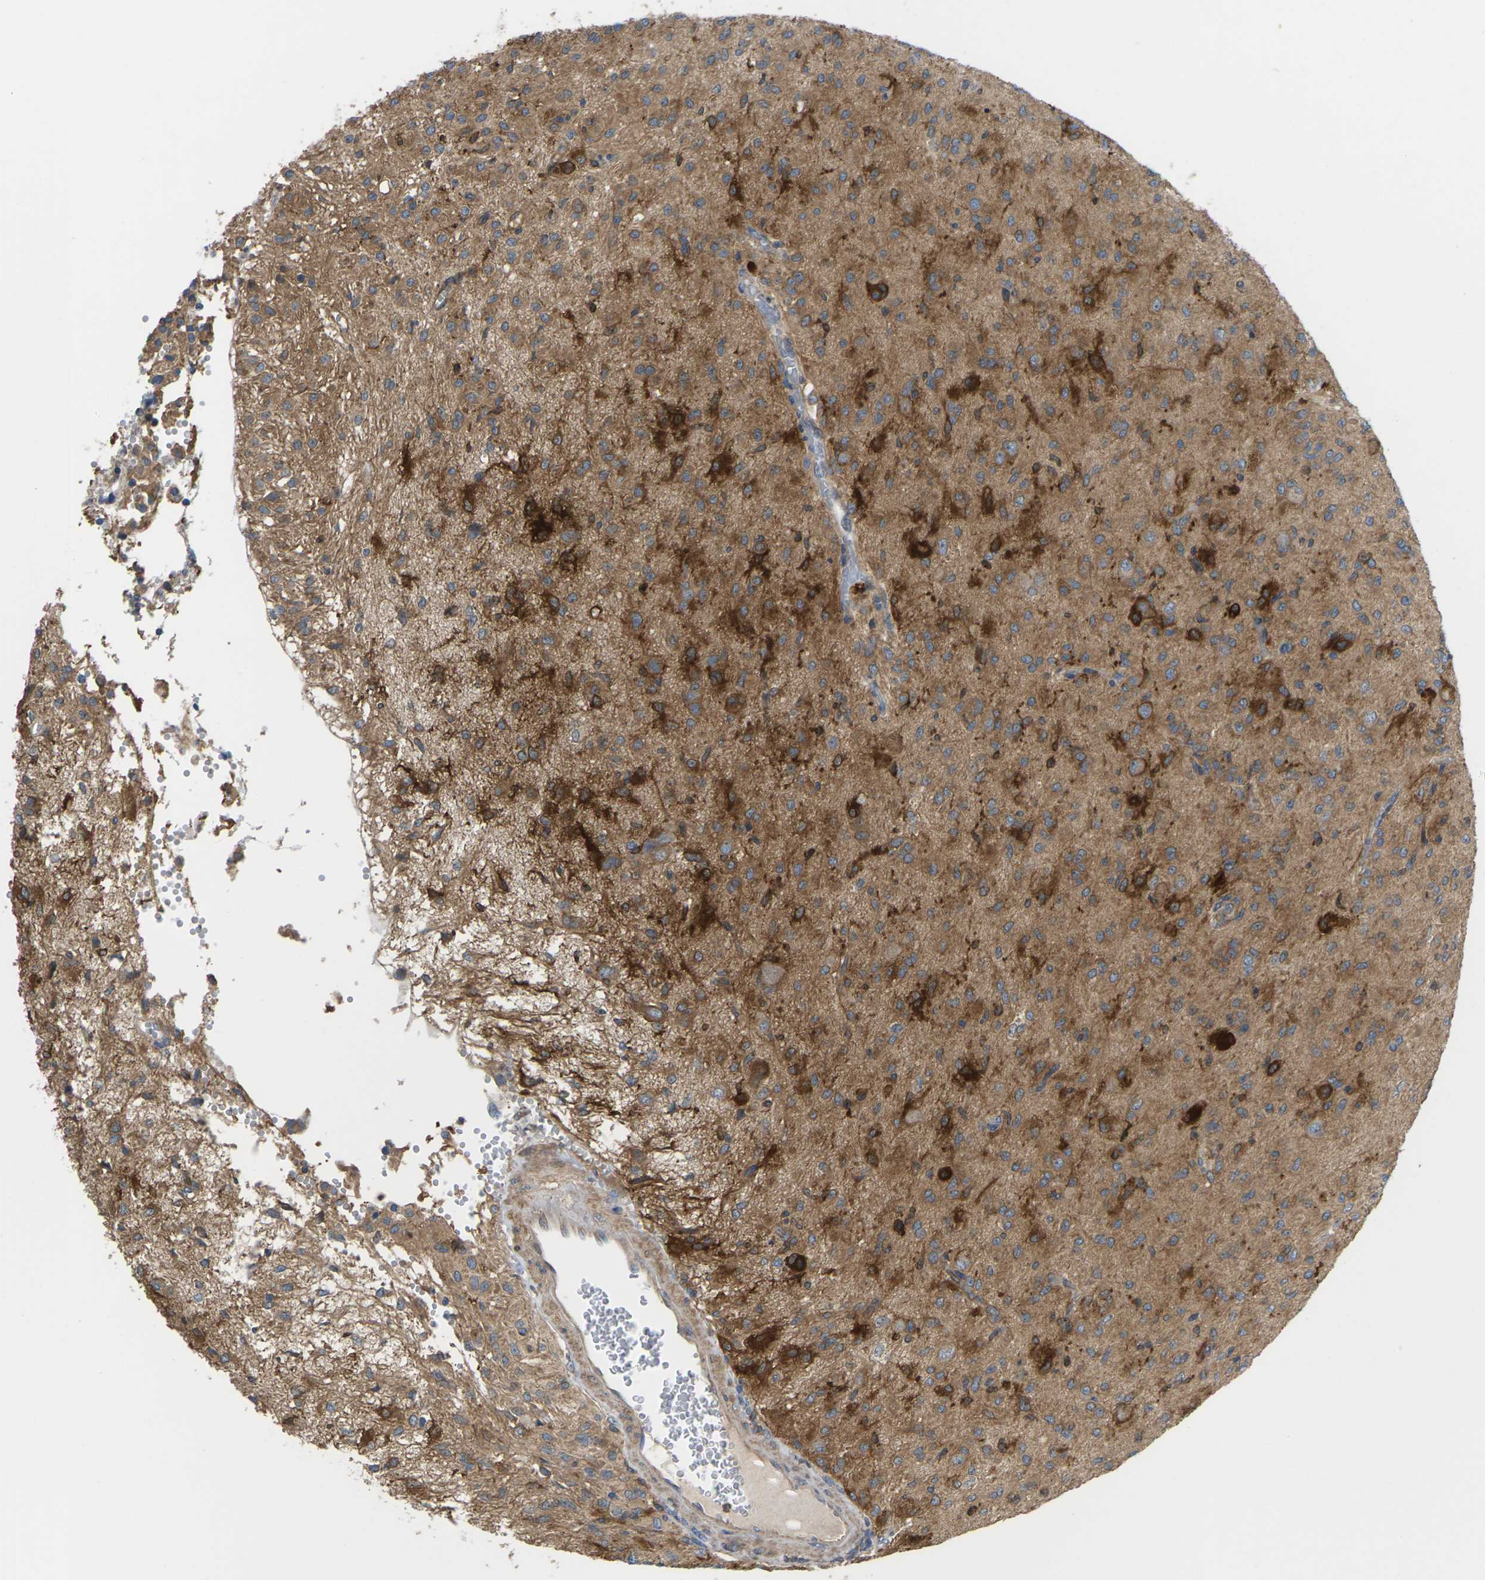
{"staining": {"intensity": "moderate", "quantity": "25%-75%", "location": "cytoplasmic/membranous"}, "tissue": "glioma", "cell_type": "Tumor cells", "image_type": "cancer", "snomed": [{"axis": "morphology", "description": "Glioma, malignant, High grade"}, {"axis": "topography", "description": "Brain"}], "caption": "The histopathology image exhibits immunohistochemical staining of glioma. There is moderate cytoplasmic/membranous positivity is appreciated in about 25%-75% of tumor cells. The staining is performed using DAB (3,3'-diaminobenzidine) brown chromogen to label protein expression. The nuclei are counter-stained blue using hematoxylin.", "gene": "TIAM1", "patient": {"sex": "female", "age": 59}}